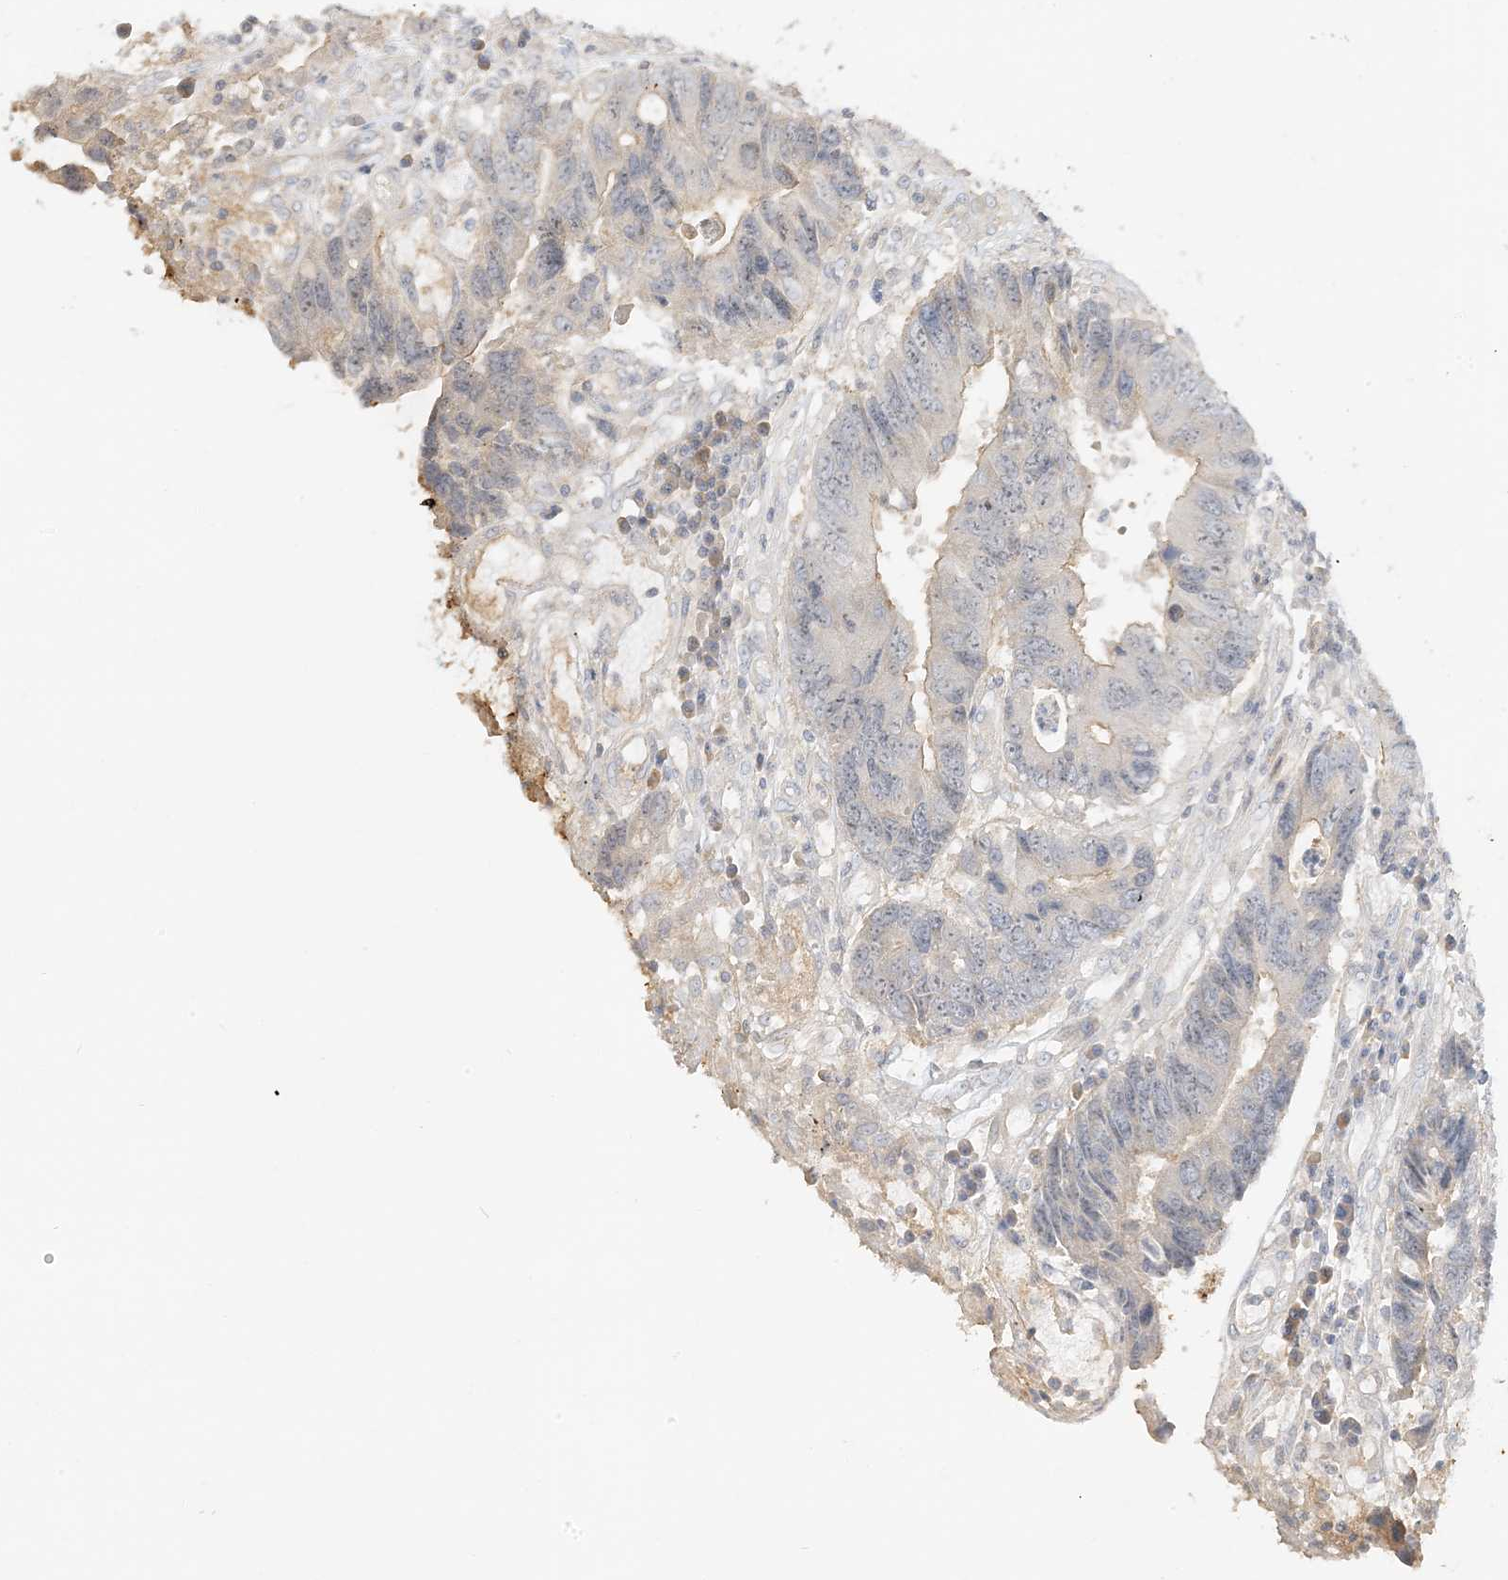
{"staining": {"intensity": "moderate", "quantity": "<25%", "location": "cytoplasmic/membranous"}, "tissue": "colorectal cancer", "cell_type": "Tumor cells", "image_type": "cancer", "snomed": [{"axis": "morphology", "description": "Adenocarcinoma, NOS"}, {"axis": "topography", "description": "Rectum"}], "caption": "There is low levels of moderate cytoplasmic/membranous expression in tumor cells of colorectal adenocarcinoma, as demonstrated by immunohistochemical staining (brown color).", "gene": "ETAA1", "patient": {"sex": "male", "age": 84}}